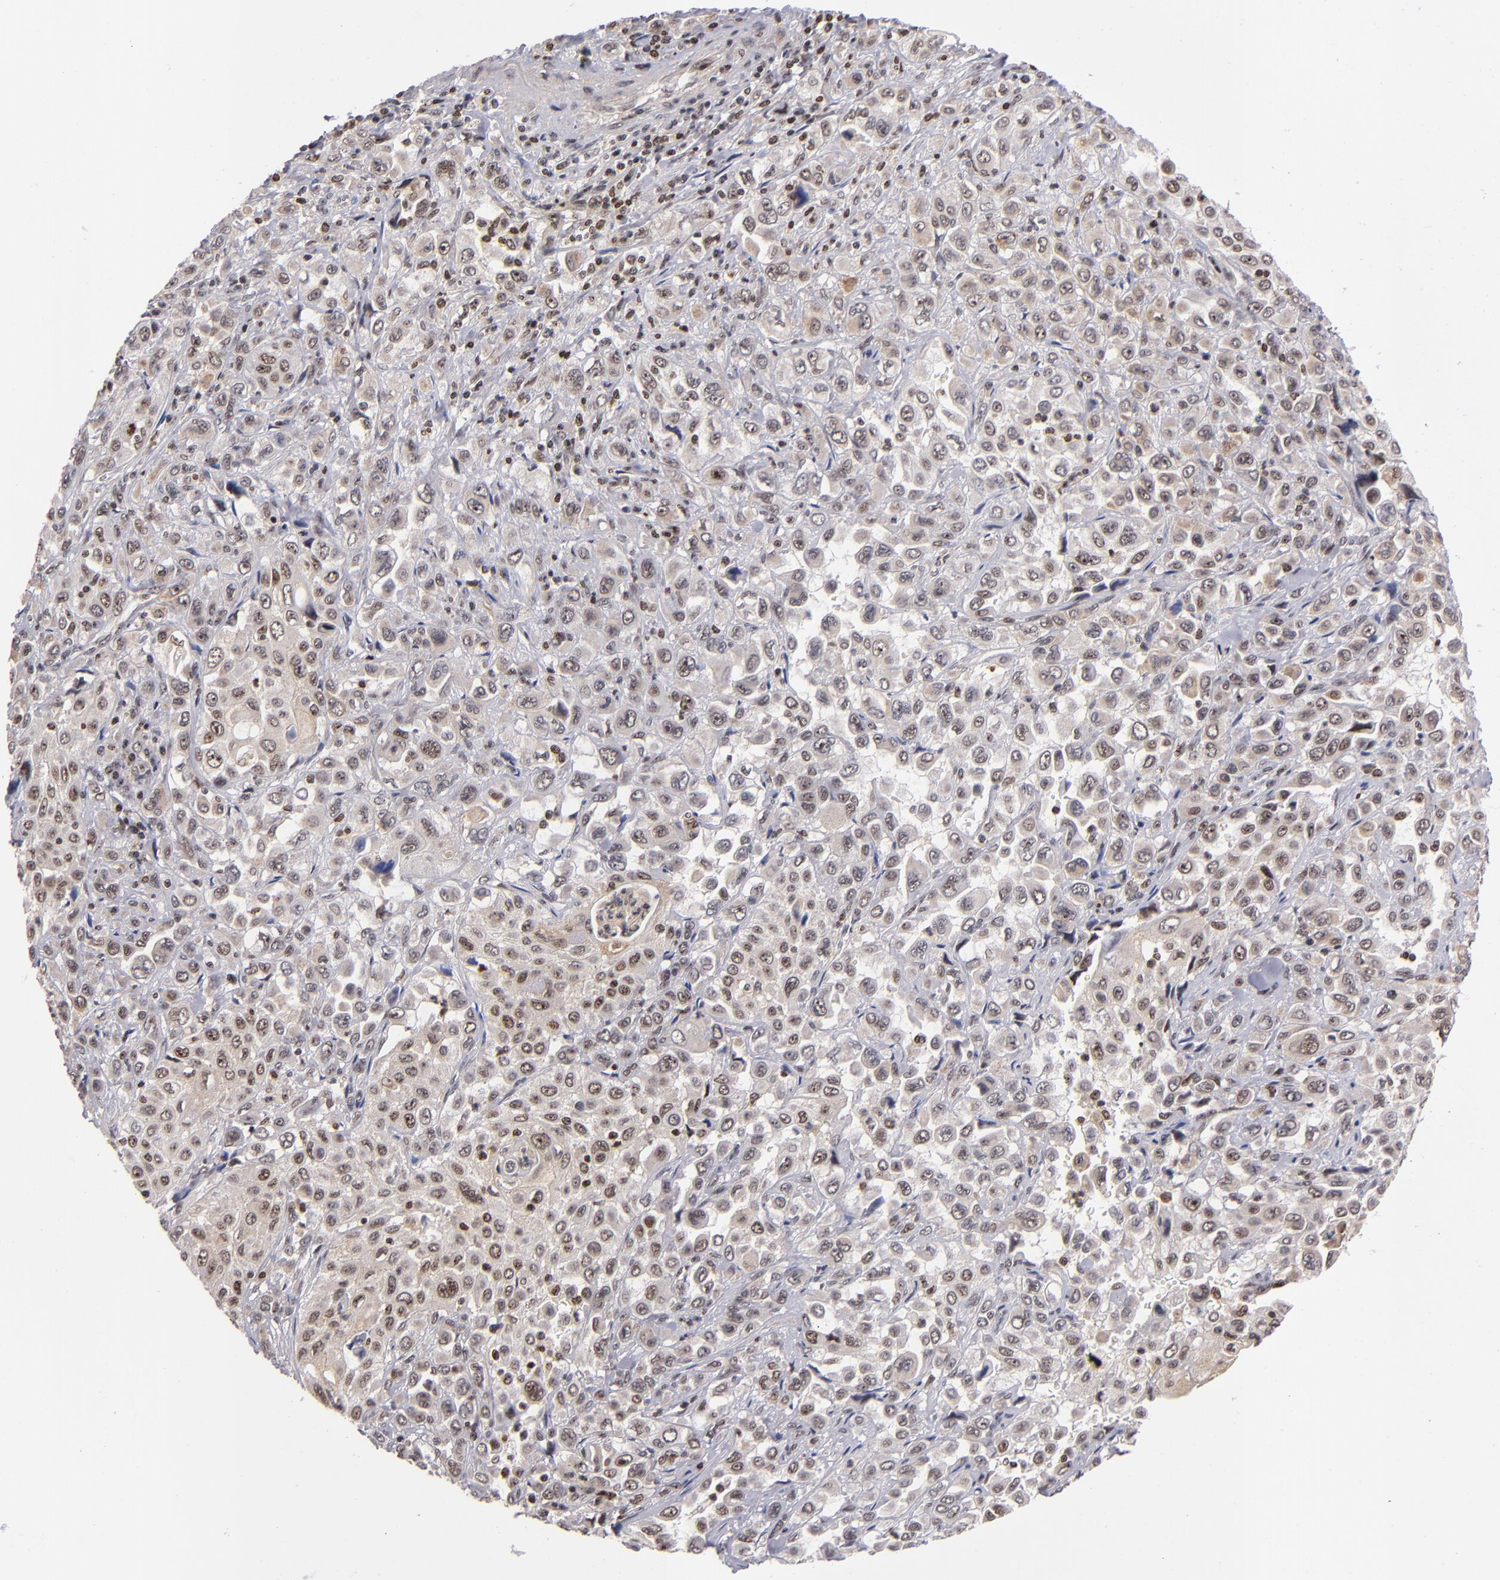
{"staining": {"intensity": "moderate", "quantity": ">75%", "location": "cytoplasmic/membranous,nuclear"}, "tissue": "pancreatic cancer", "cell_type": "Tumor cells", "image_type": "cancer", "snomed": [{"axis": "morphology", "description": "Adenocarcinoma, NOS"}, {"axis": "topography", "description": "Pancreas"}], "caption": "Adenocarcinoma (pancreatic) was stained to show a protein in brown. There is medium levels of moderate cytoplasmic/membranous and nuclear expression in approximately >75% of tumor cells. (DAB (3,3'-diaminobenzidine) = brown stain, brightfield microscopy at high magnification).", "gene": "PCNX4", "patient": {"sex": "male", "age": 70}}